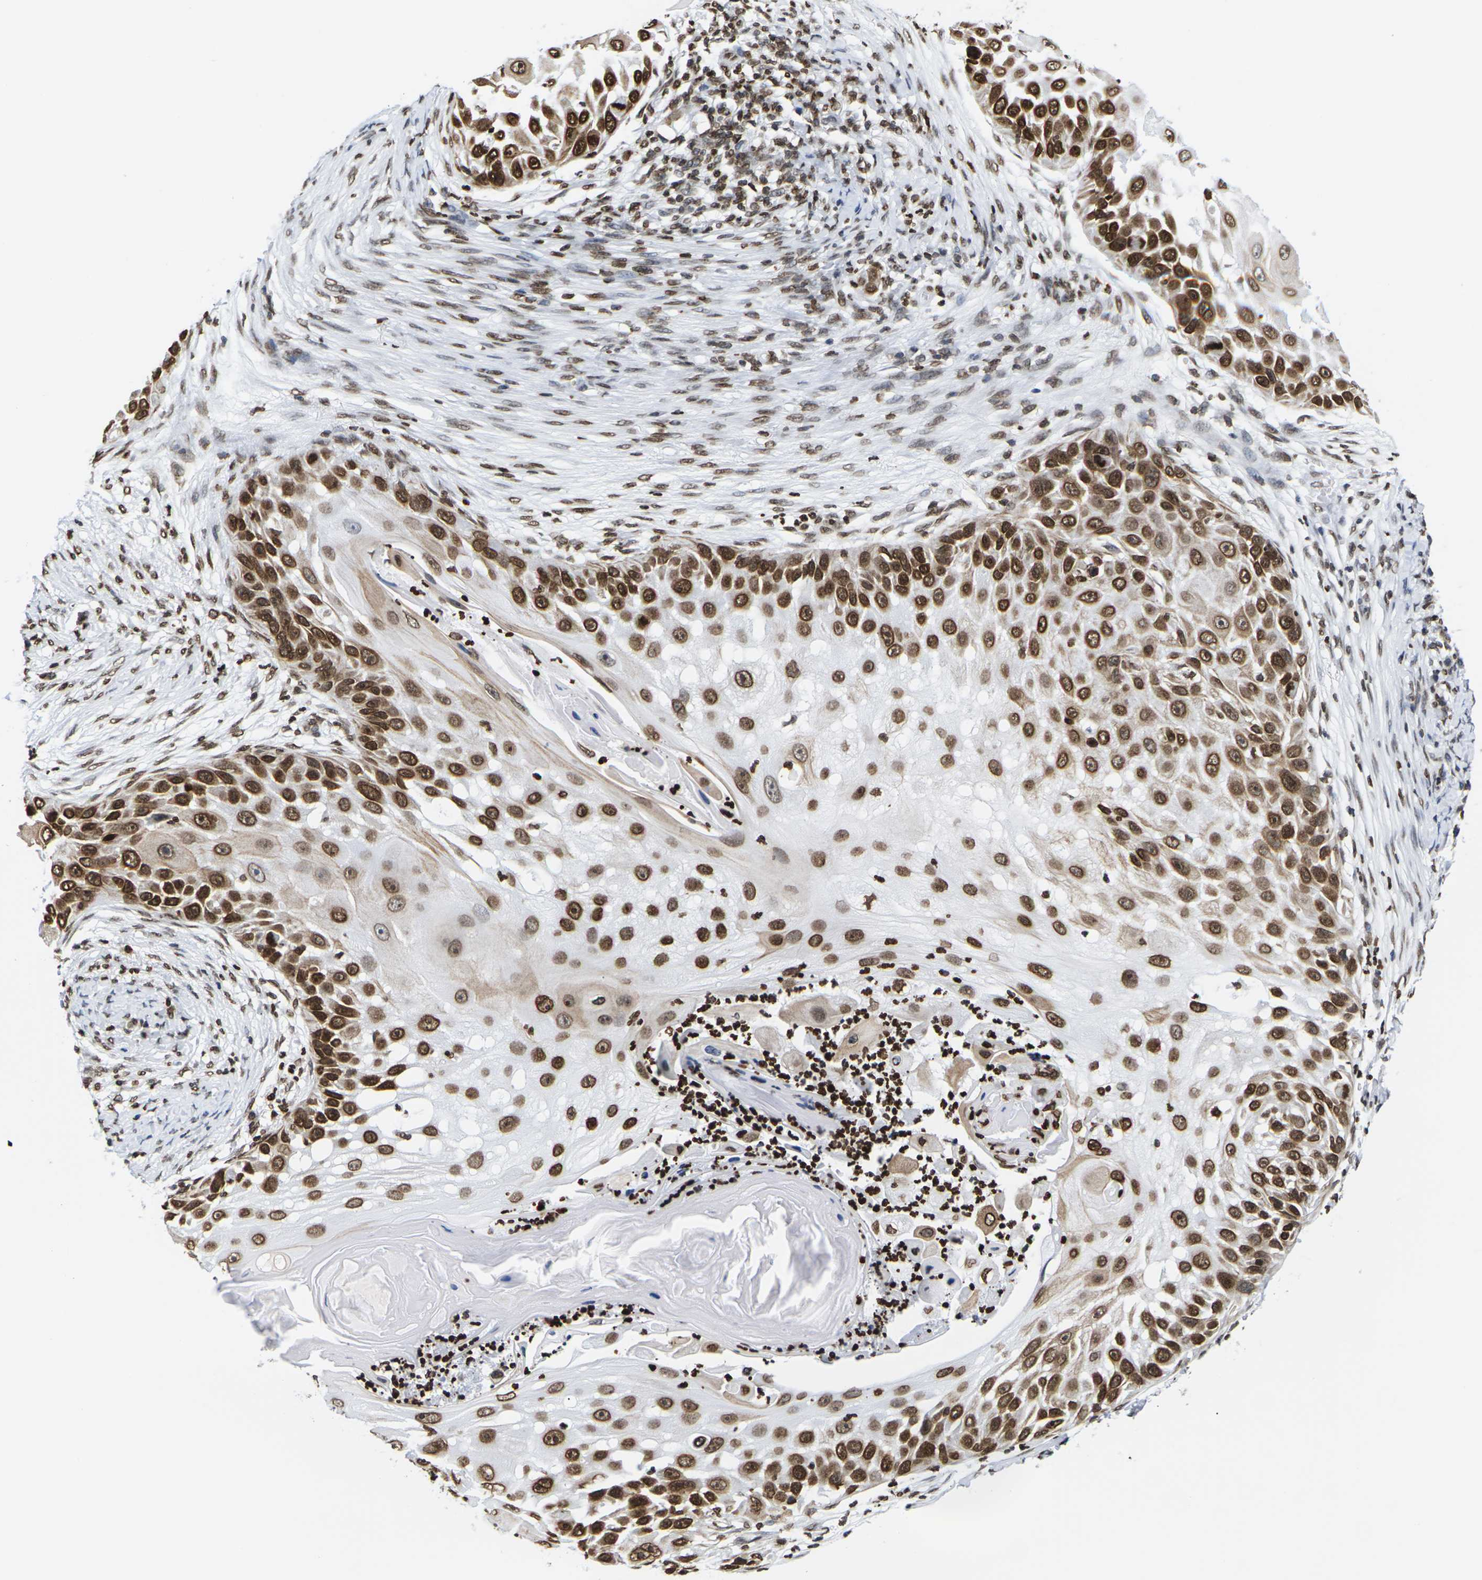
{"staining": {"intensity": "strong", "quantity": ">75%", "location": "cytoplasmic/membranous,nuclear"}, "tissue": "skin cancer", "cell_type": "Tumor cells", "image_type": "cancer", "snomed": [{"axis": "morphology", "description": "Squamous cell carcinoma, NOS"}, {"axis": "topography", "description": "Skin"}], "caption": "This histopathology image shows IHC staining of skin squamous cell carcinoma, with high strong cytoplasmic/membranous and nuclear staining in approximately >75% of tumor cells.", "gene": "H2AC21", "patient": {"sex": "female", "age": 44}}